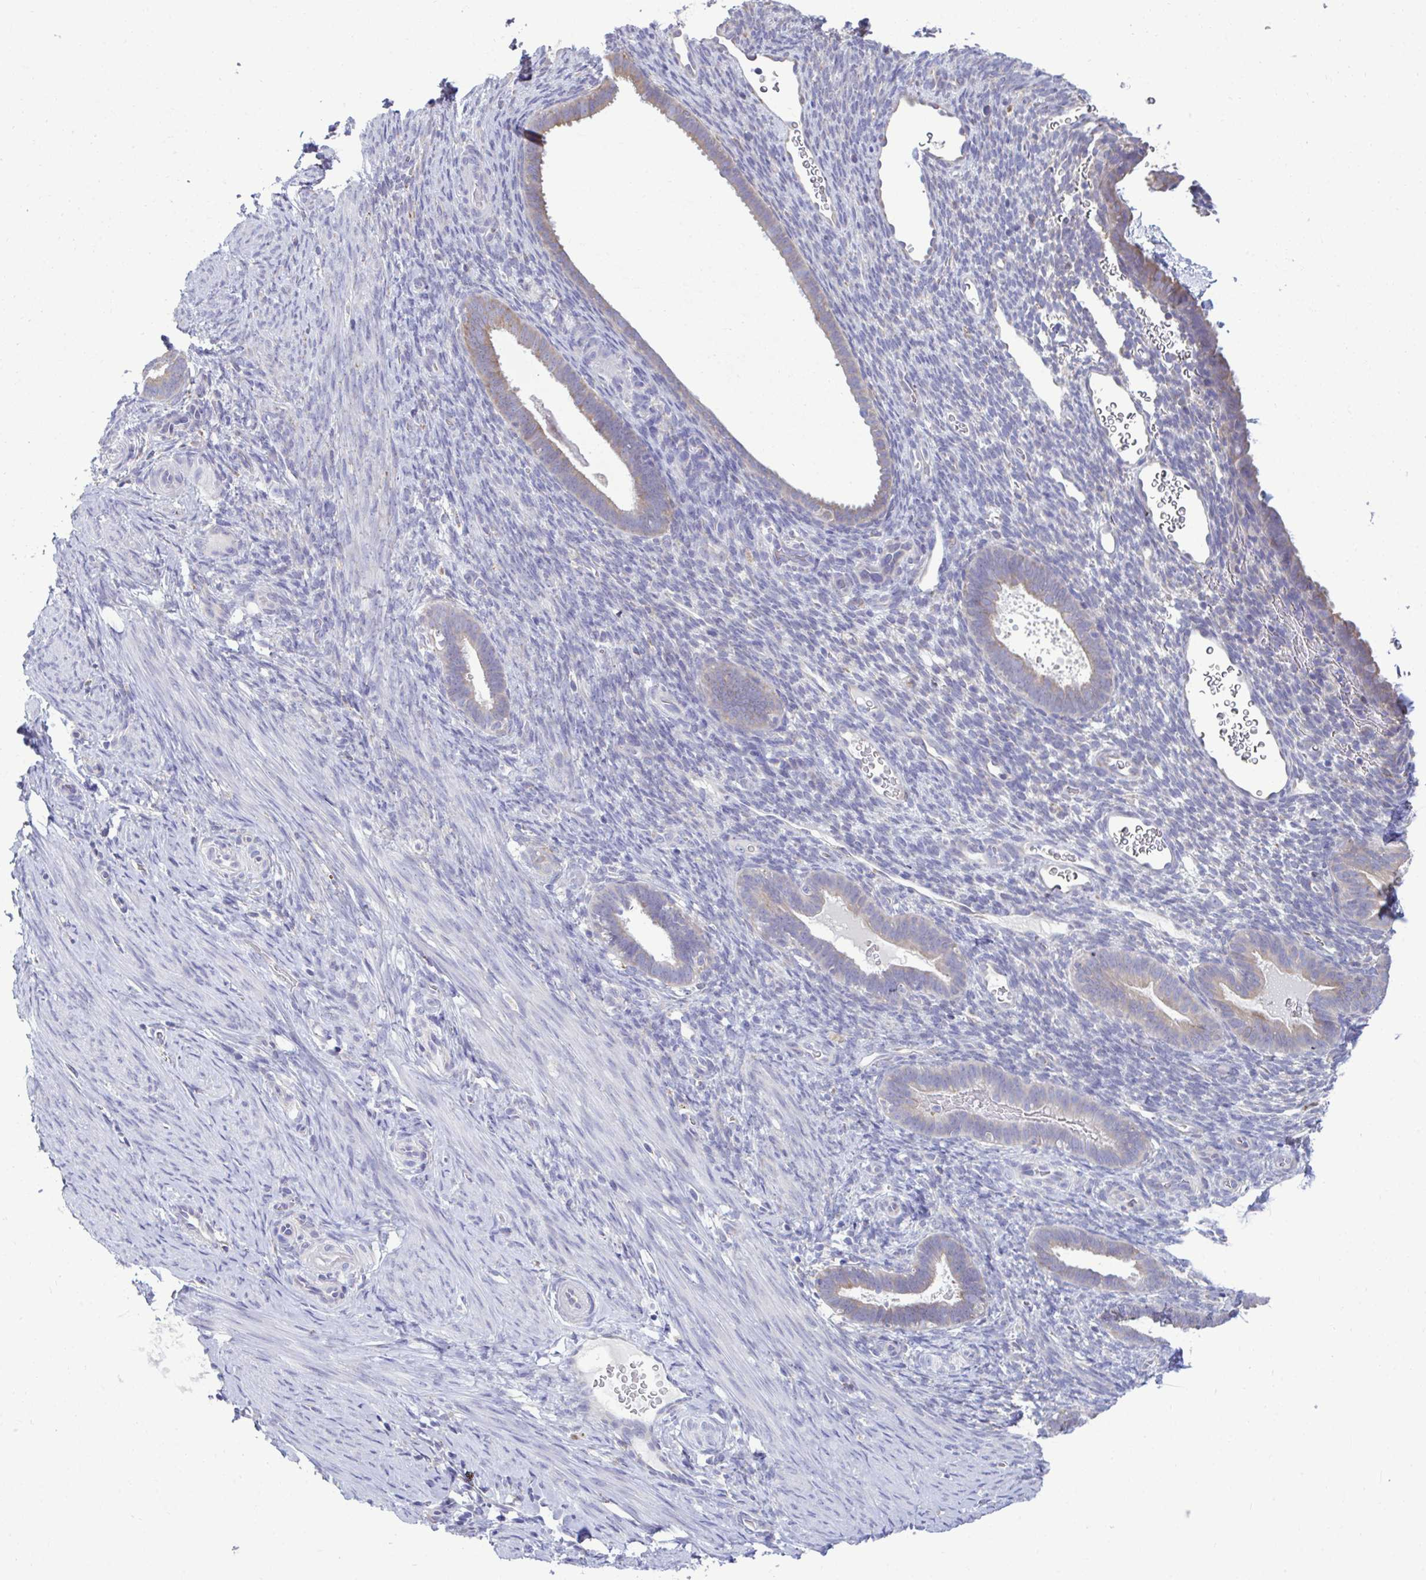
{"staining": {"intensity": "negative", "quantity": "none", "location": "none"}, "tissue": "endometrium", "cell_type": "Cells in endometrial stroma", "image_type": "normal", "snomed": [{"axis": "morphology", "description": "Normal tissue, NOS"}, {"axis": "topography", "description": "Endometrium"}], "caption": "The immunohistochemistry (IHC) micrograph has no significant positivity in cells in endometrial stroma of endometrium.", "gene": "PIGK", "patient": {"sex": "female", "age": 34}}